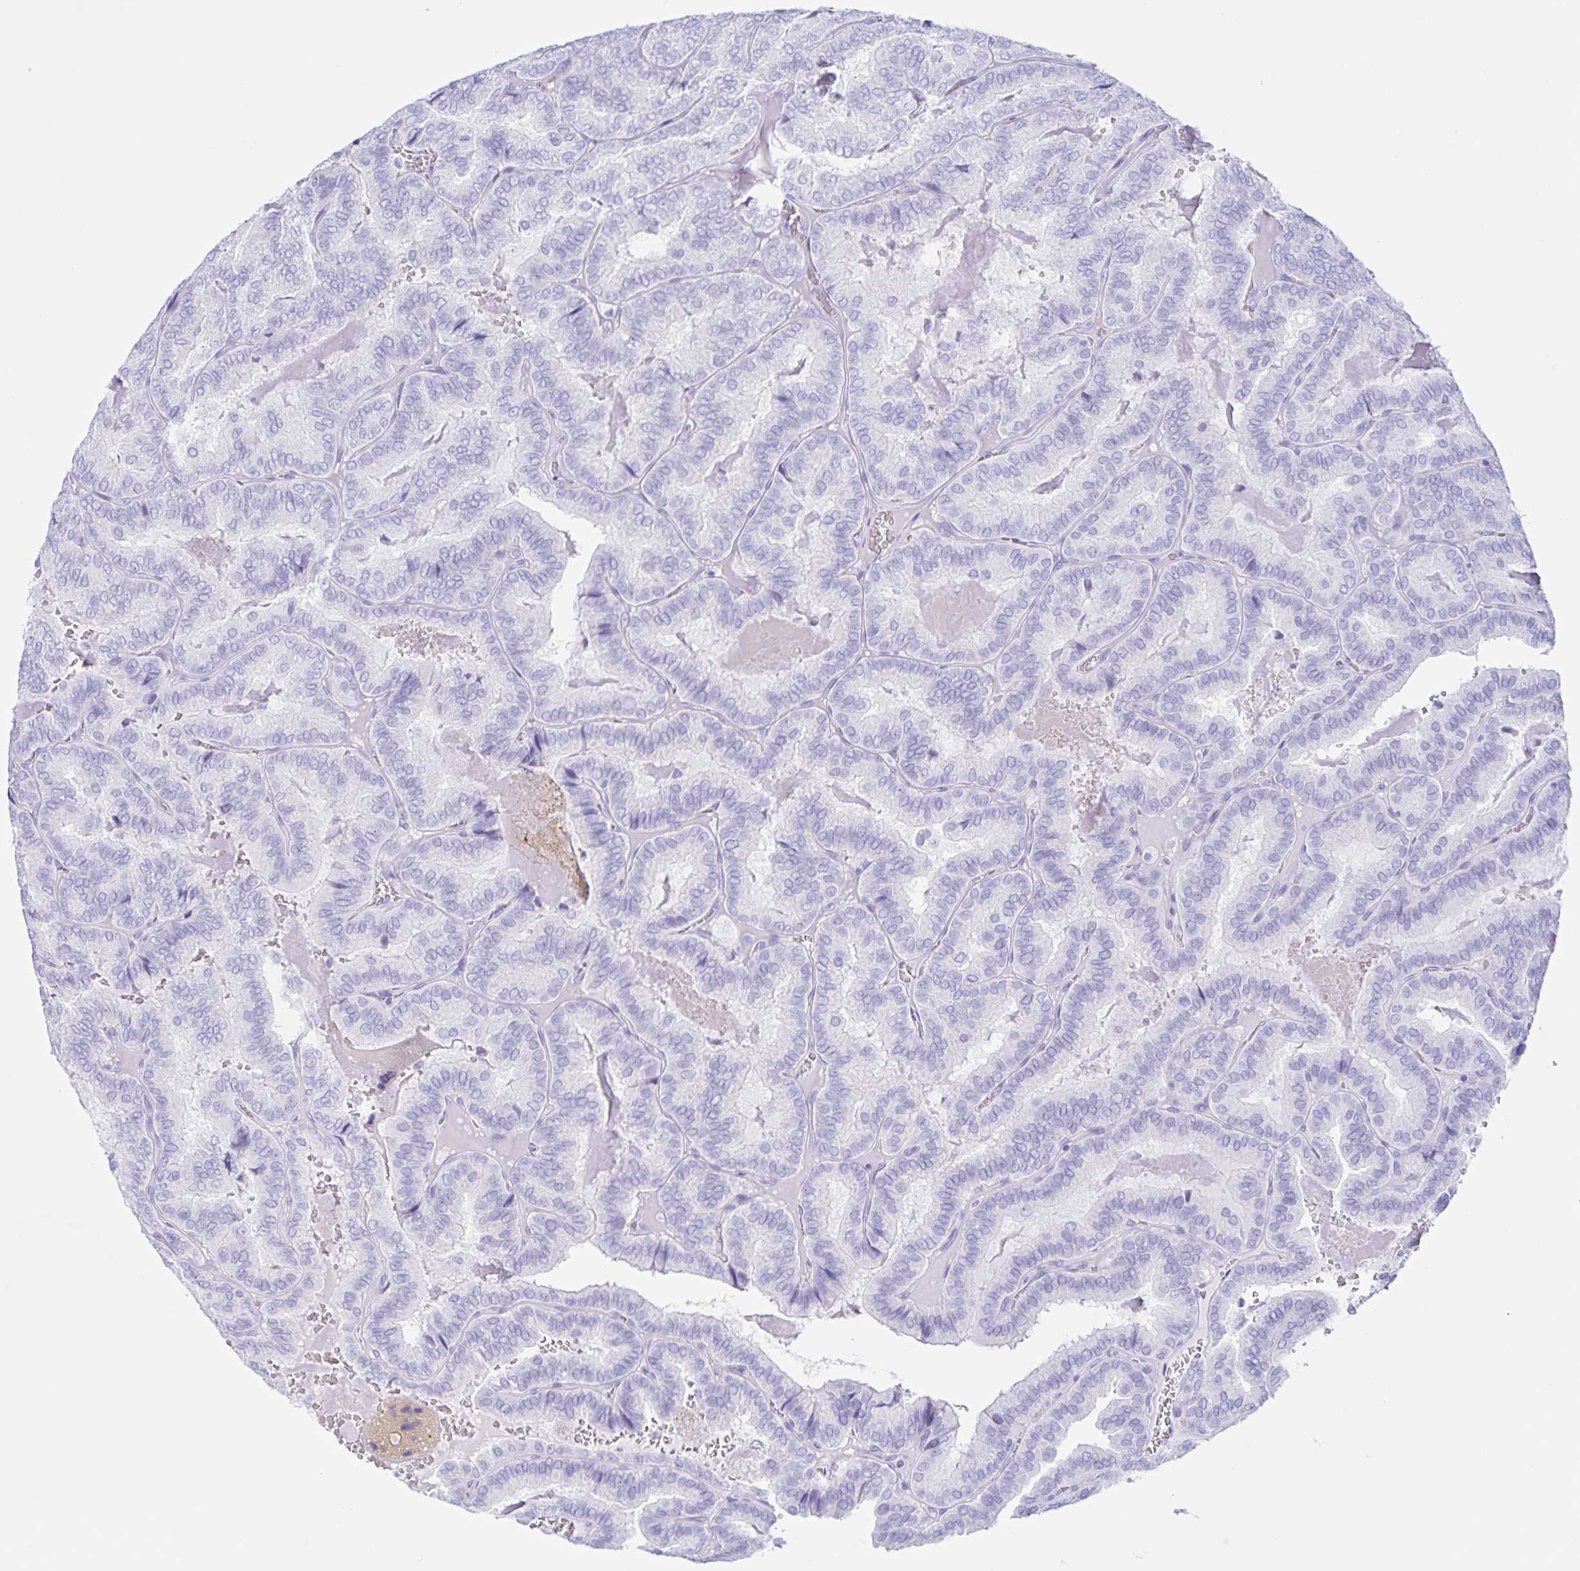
{"staining": {"intensity": "negative", "quantity": "none", "location": "none"}, "tissue": "thyroid cancer", "cell_type": "Tumor cells", "image_type": "cancer", "snomed": [{"axis": "morphology", "description": "Papillary adenocarcinoma, NOS"}, {"axis": "topography", "description": "Thyroid gland"}], "caption": "There is no significant staining in tumor cells of thyroid cancer.", "gene": "C12orf56", "patient": {"sex": "female", "age": 75}}